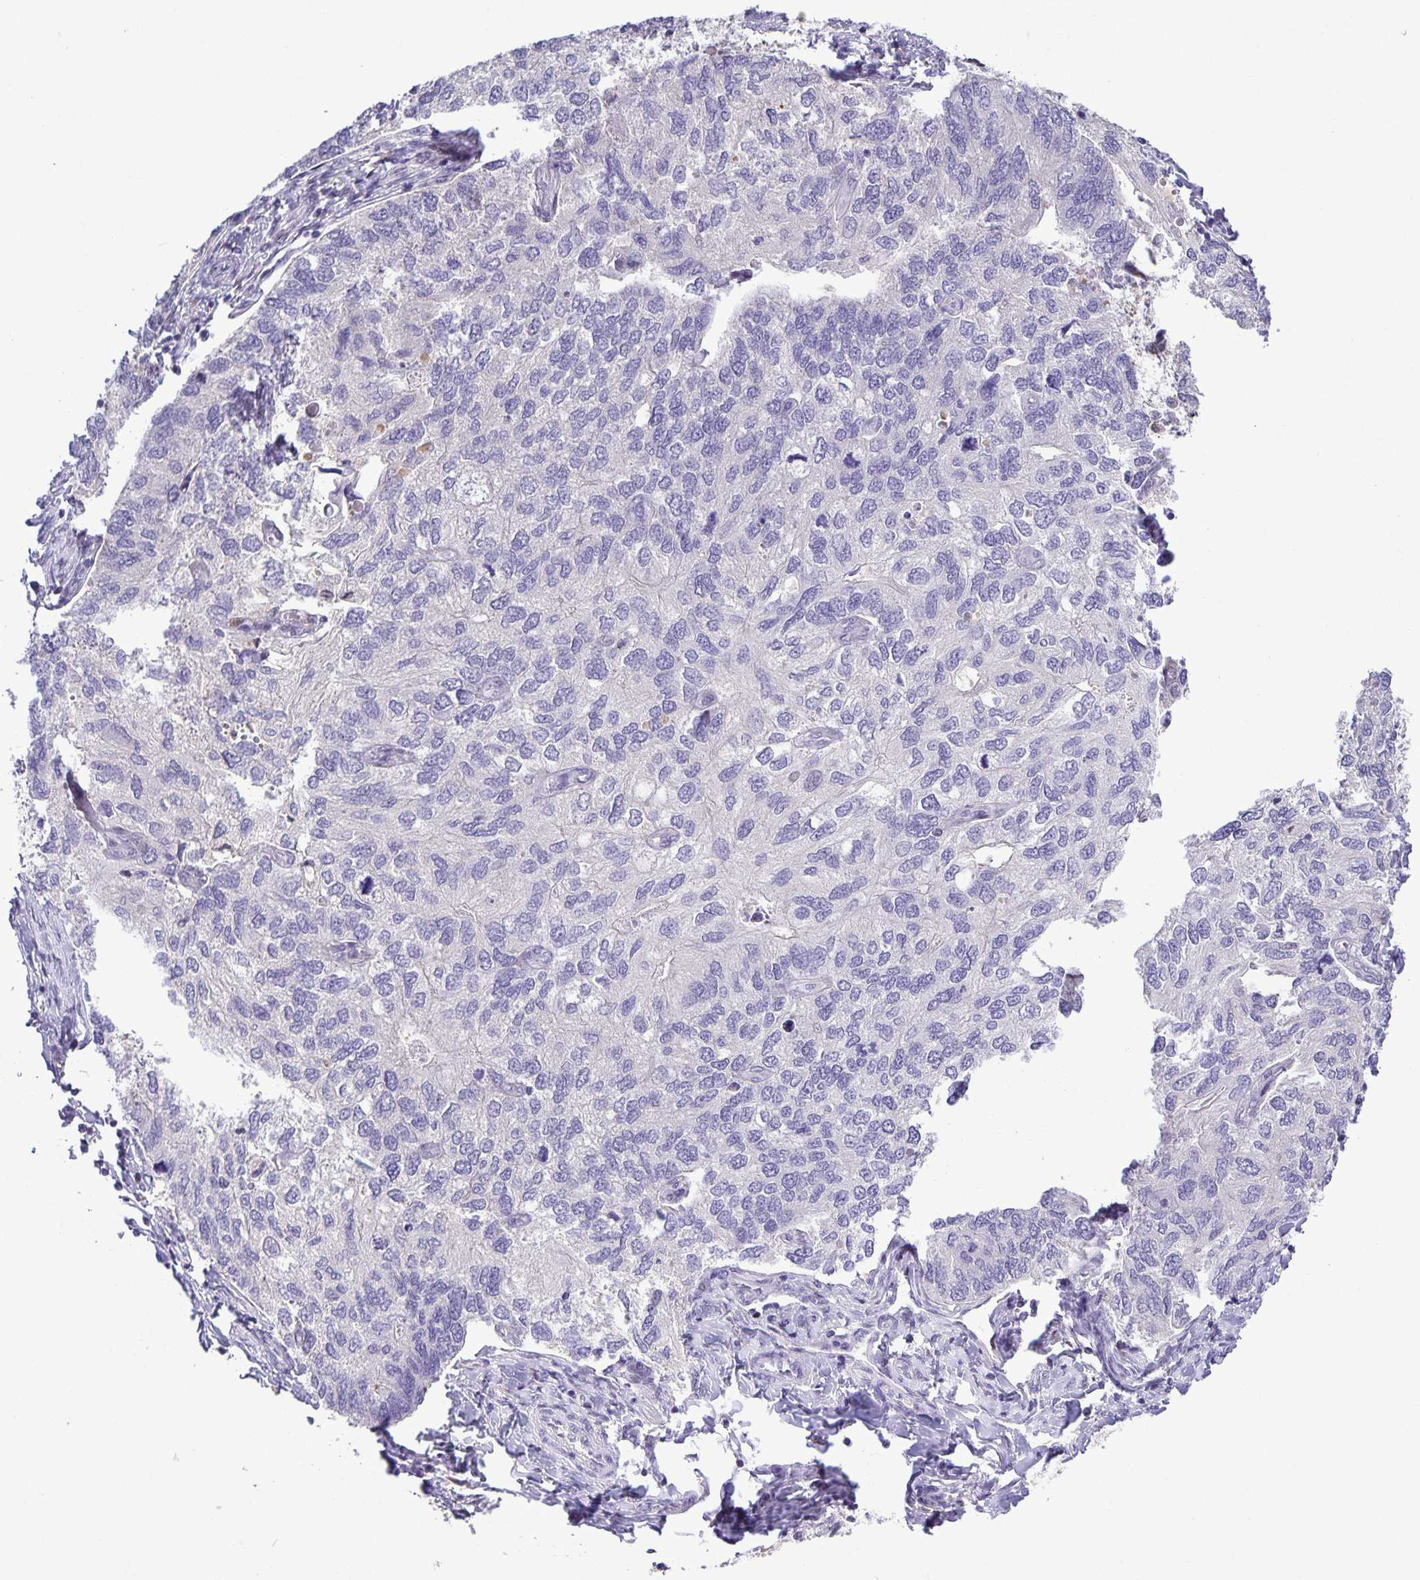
{"staining": {"intensity": "negative", "quantity": "none", "location": "none"}, "tissue": "endometrial cancer", "cell_type": "Tumor cells", "image_type": "cancer", "snomed": [{"axis": "morphology", "description": "Carcinoma, NOS"}, {"axis": "topography", "description": "Uterus"}], "caption": "This is an immunohistochemistry image of endometrial carcinoma. There is no expression in tumor cells.", "gene": "ONECUT2", "patient": {"sex": "female", "age": 76}}